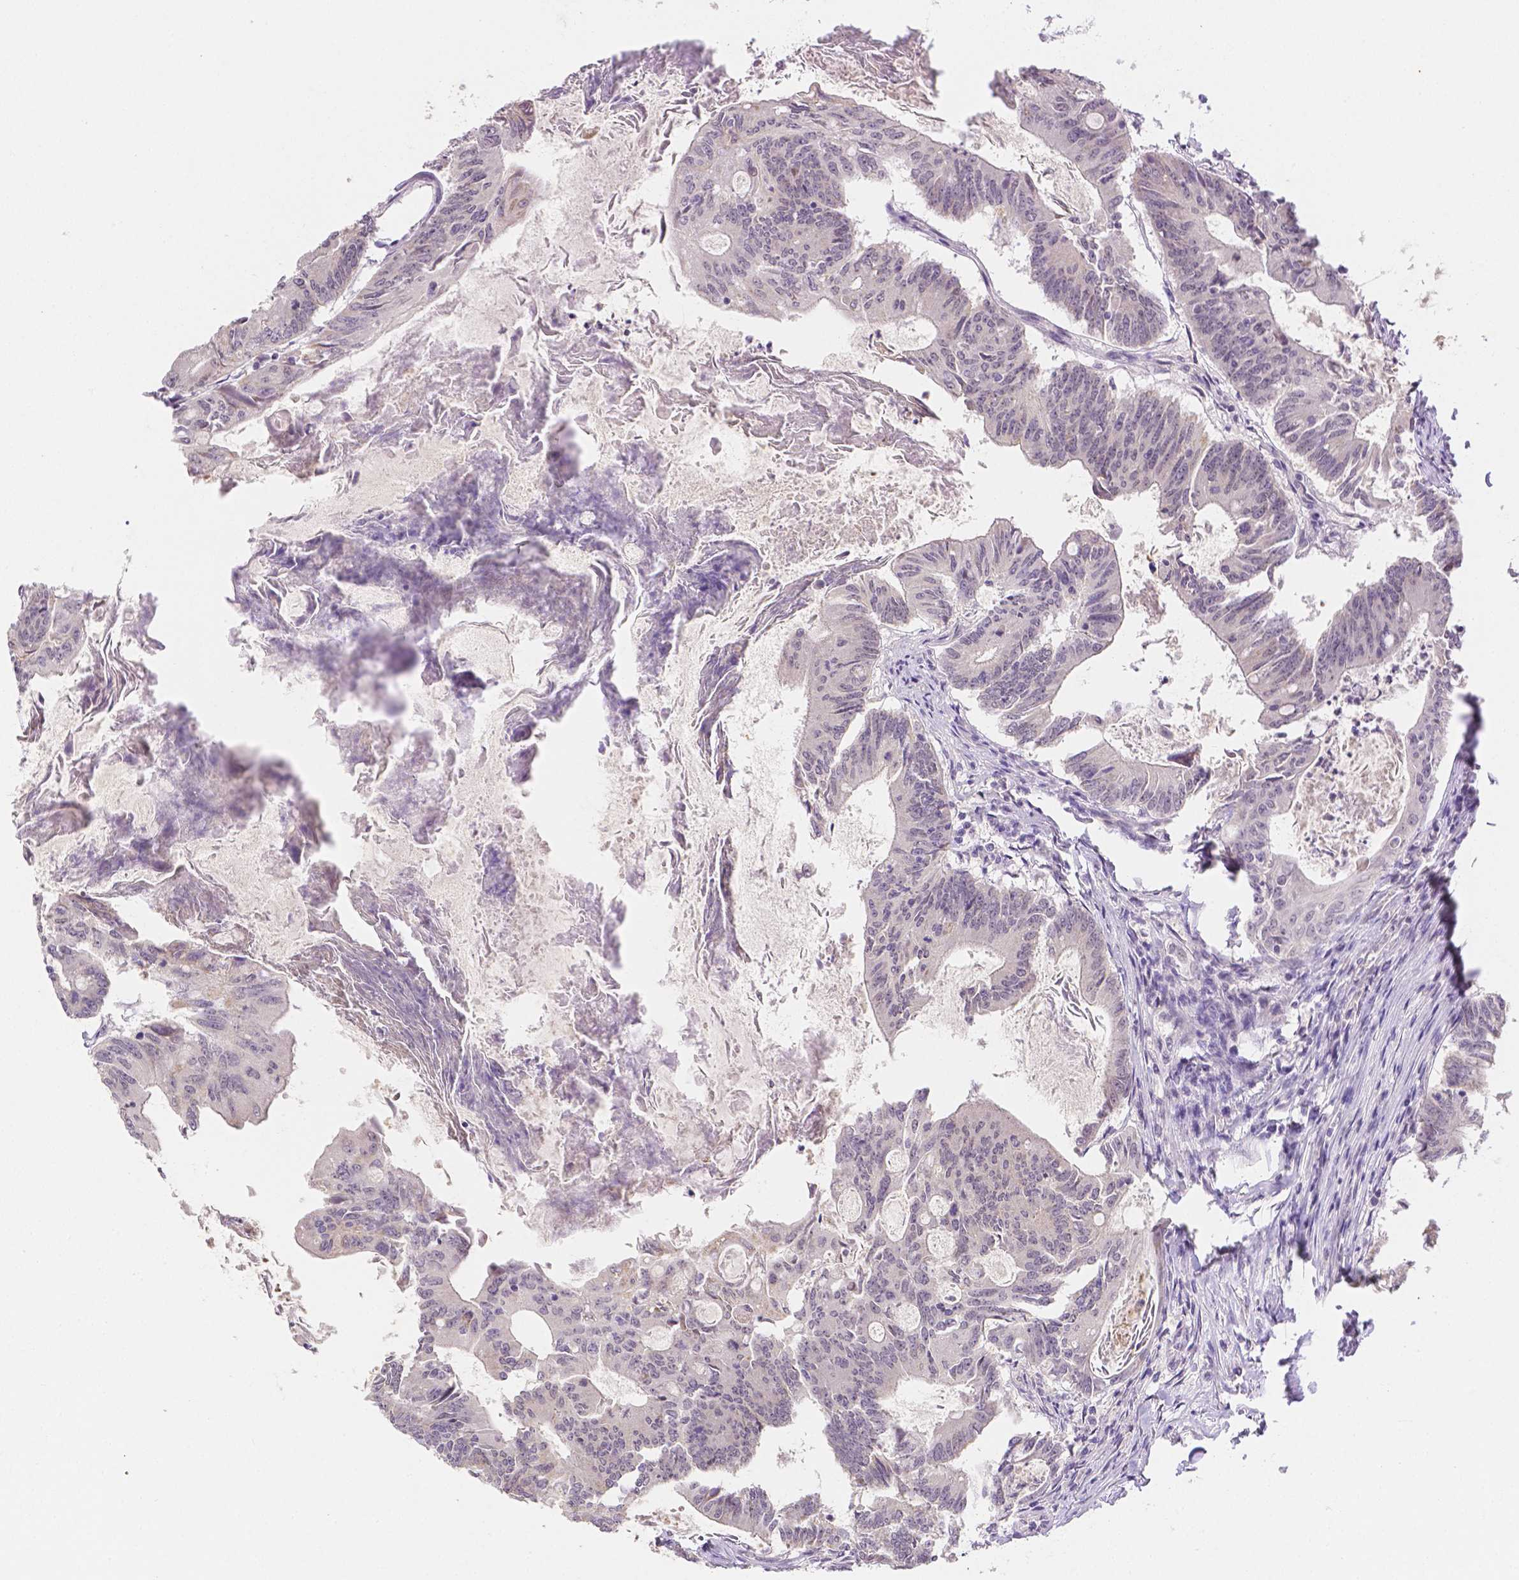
{"staining": {"intensity": "negative", "quantity": "none", "location": "none"}, "tissue": "colorectal cancer", "cell_type": "Tumor cells", "image_type": "cancer", "snomed": [{"axis": "morphology", "description": "Adenocarcinoma, NOS"}, {"axis": "topography", "description": "Colon"}], "caption": "IHC micrograph of neoplastic tissue: human colorectal adenocarcinoma stained with DAB (3,3'-diaminobenzidine) reveals no significant protein expression in tumor cells.", "gene": "ZNF280B", "patient": {"sex": "female", "age": 70}}